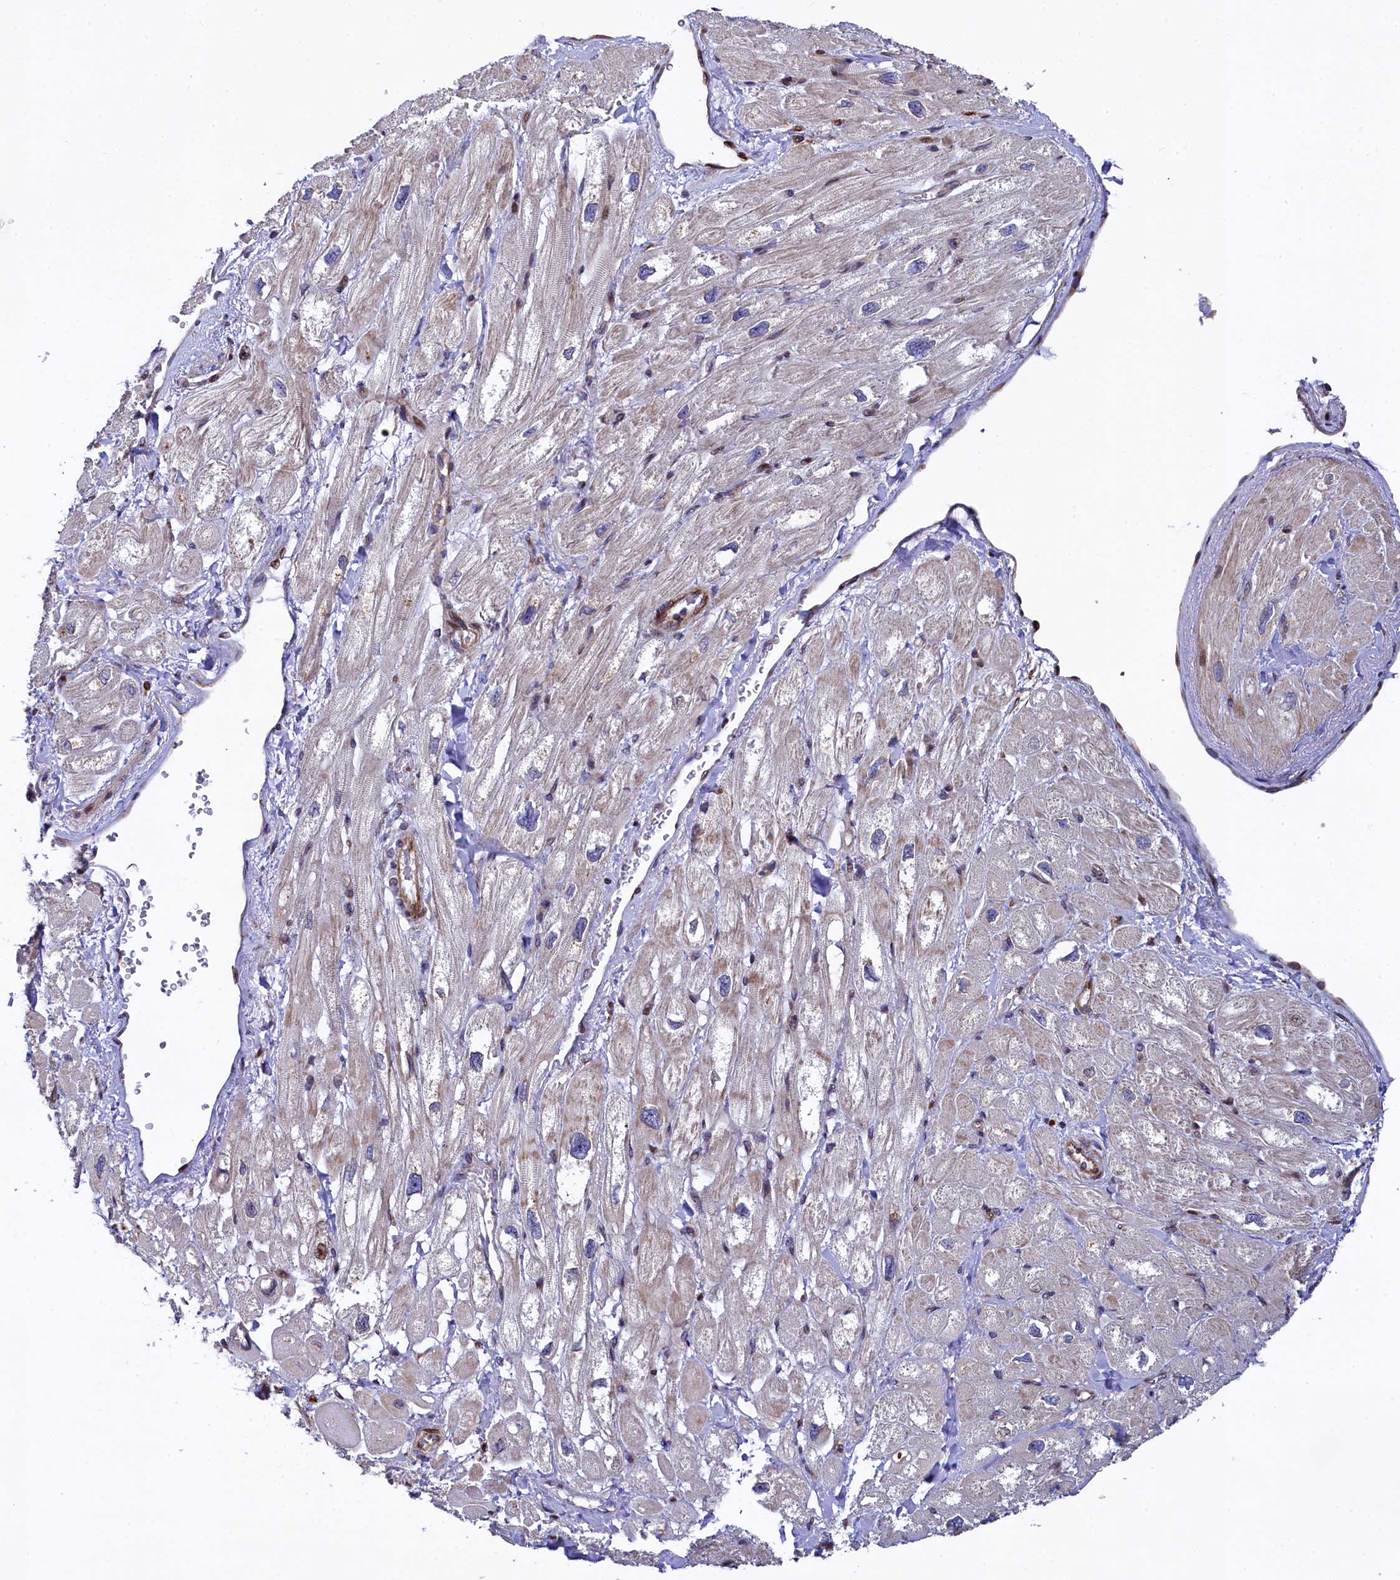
{"staining": {"intensity": "weak", "quantity": "25%-75%", "location": "cytoplasmic/membranous"}, "tissue": "heart muscle", "cell_type": "Cardiomyocytes", "image_type": "normal", "snomed": [{"axis": "morphology", "description": "Normal tissue, NOS"}, {"axis": "topography", "description": "Heart"}], "caption": "Immunohistochemical staining of normal heart muscle shows low levels of weak cytoplasmic/membranous staining in about 25%-75% of cardiomyocytes. (Brightfield microscopy of DAB IHC at high magnification).", "gene": "TGDS", "patient": {"sex": "male", "age": 65}}